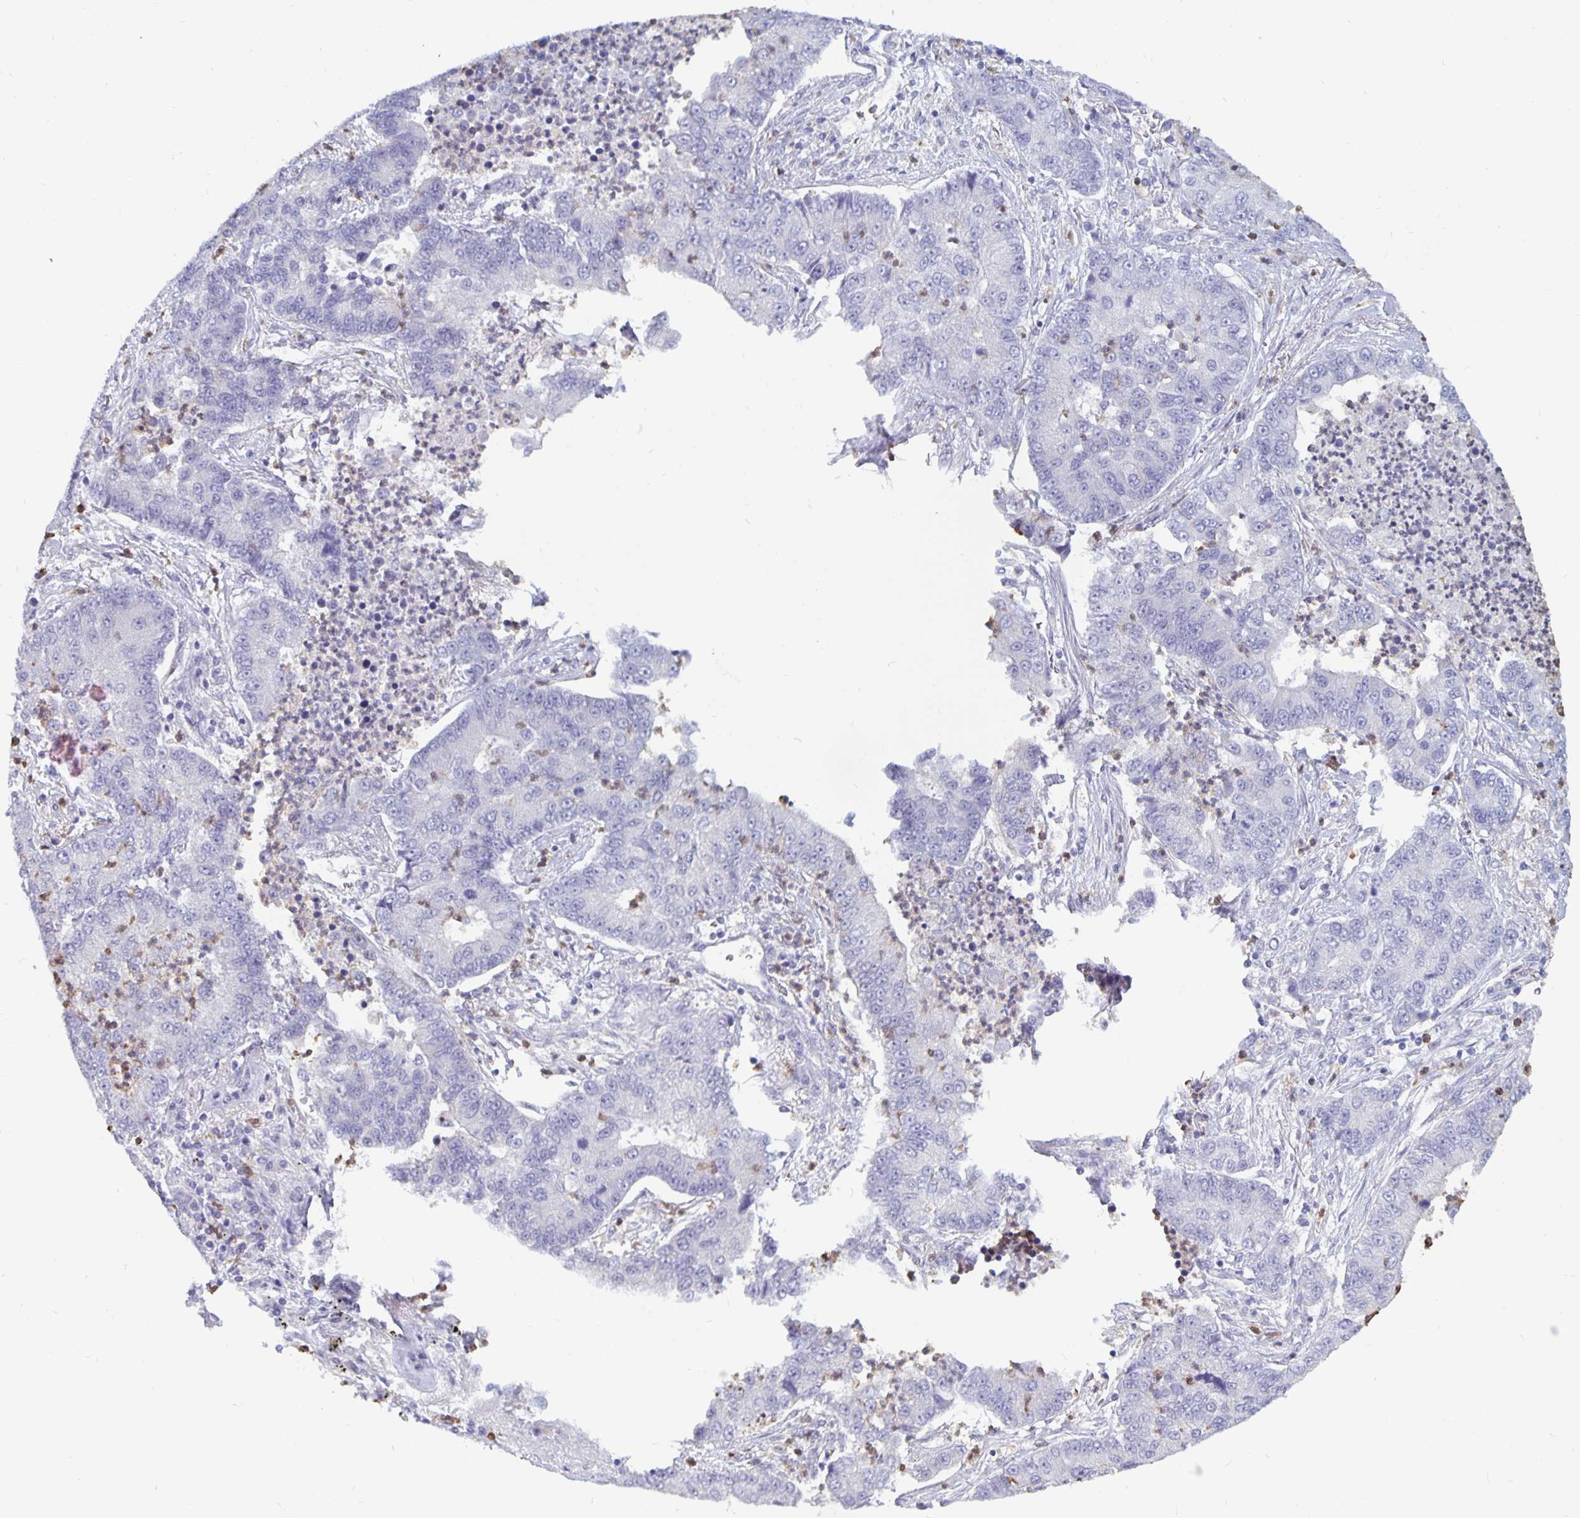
{"staining": {"intensity": "negative", "quantity": "none", "location": "none"}, "tissue": "lung cancer", "cell_type": "Tumor cells", "image_type": "cancer", "snomed": [{"axis": "morphology", "description": "Adenocarcinoma, NOS"}, {"axis": "topography", "description": "Lung"}], "caption": "Lung cancer was stained to show a protein in brown. There is no significant staining in tumor cells.", "gene": "PLCB3", "patient": {"sex": "female", "age": 57}}